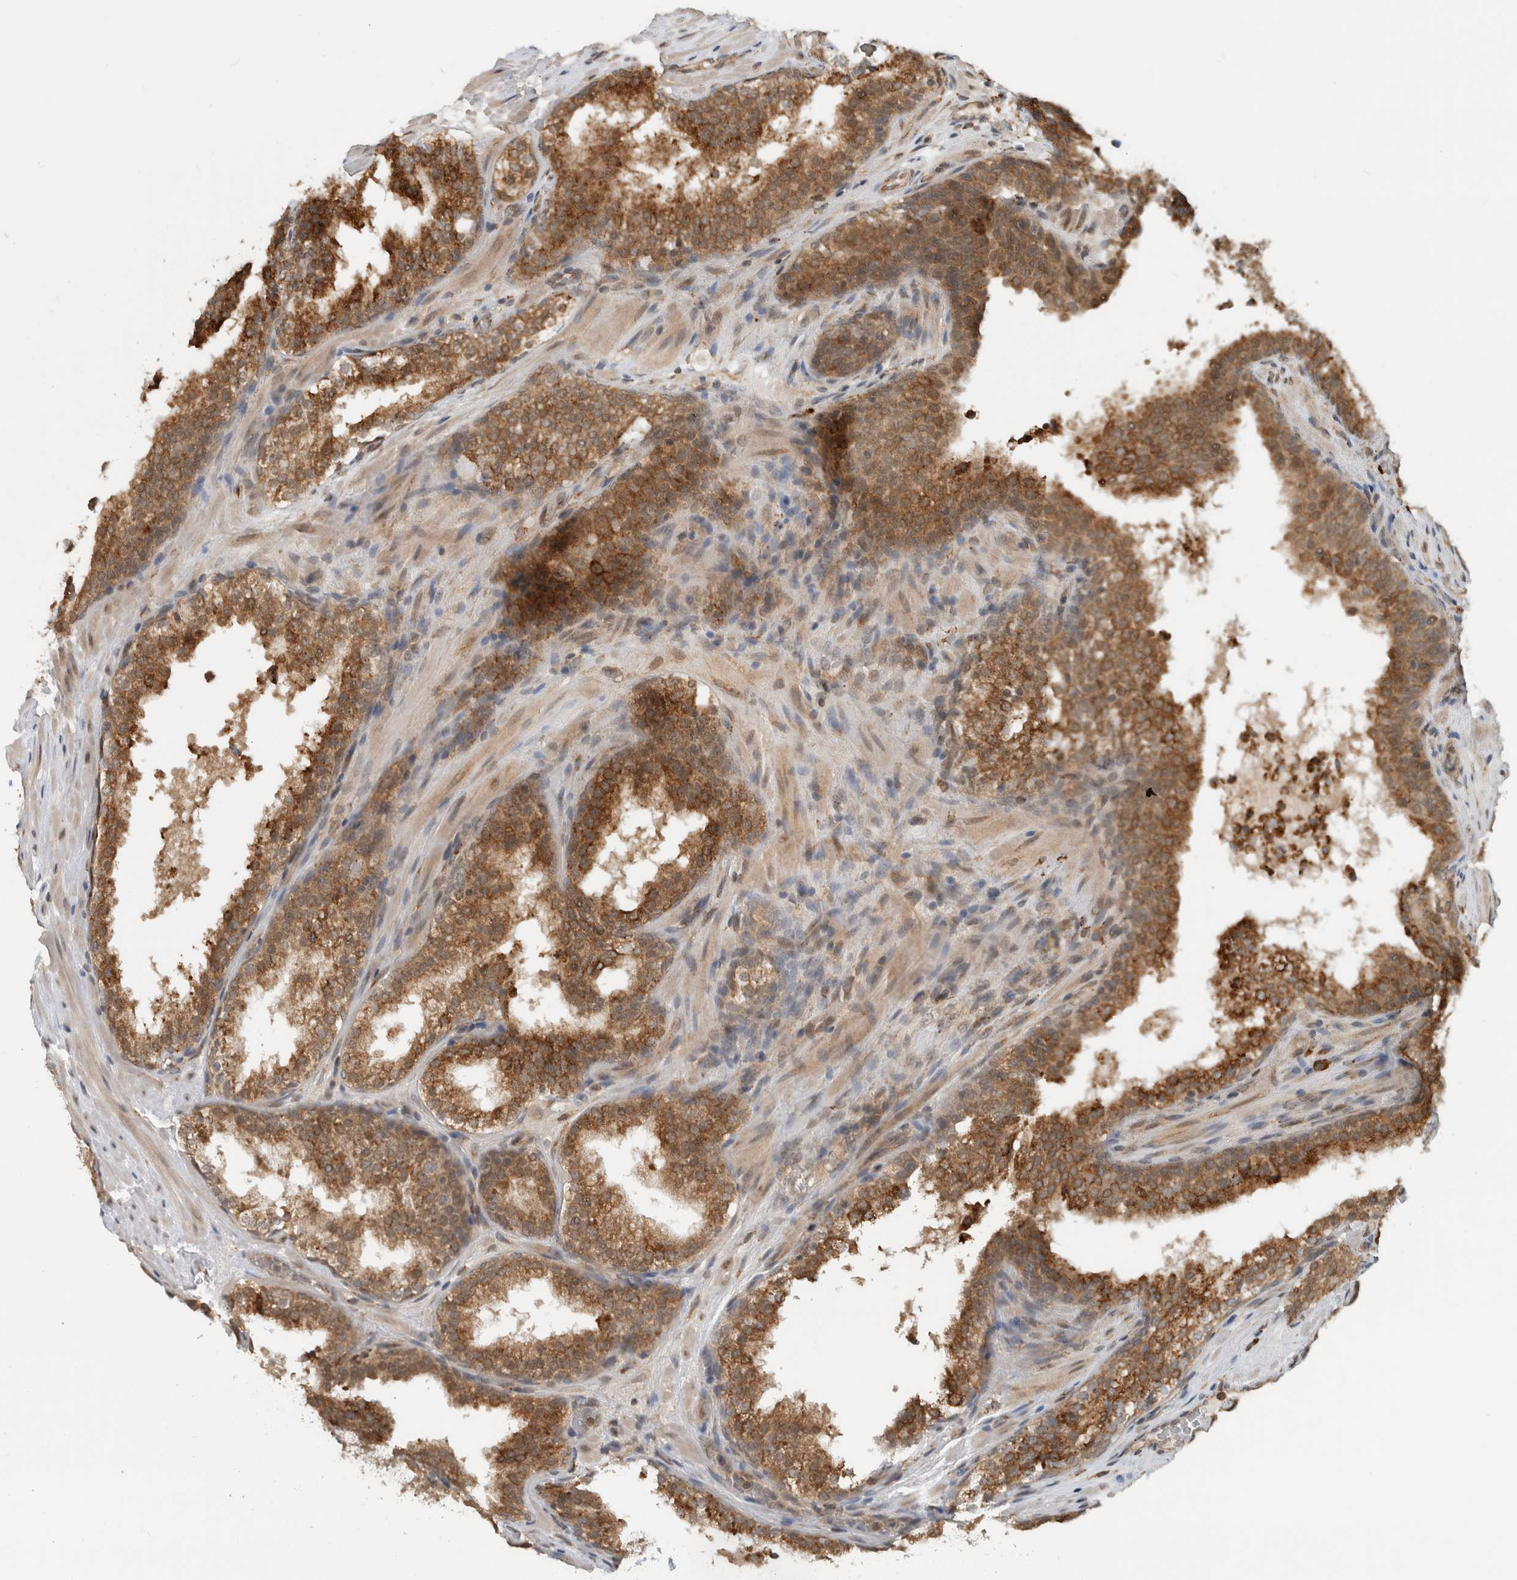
{"staining": {"intensity": "moderate", "quantity": ">75%", "location": "cytoplasmic/membranous"}, "tissue": "prostate cancer", "cell_type": "Tumor cells", "image_type": "cancer", "snomed": [{"axis": "morphology", "description": "Adenocarcinoma, High grade"}, {"axis": "topography", "description": "Prostate"}], "caption": "Moderate cytoplasmic/membranous expression is identified in approximately >75% of tumor cells in prostate cancer (adenocarcinoma (high-grade)).", "gene": "MS4A7", "patient": {"sex": "male", "age": 56}}